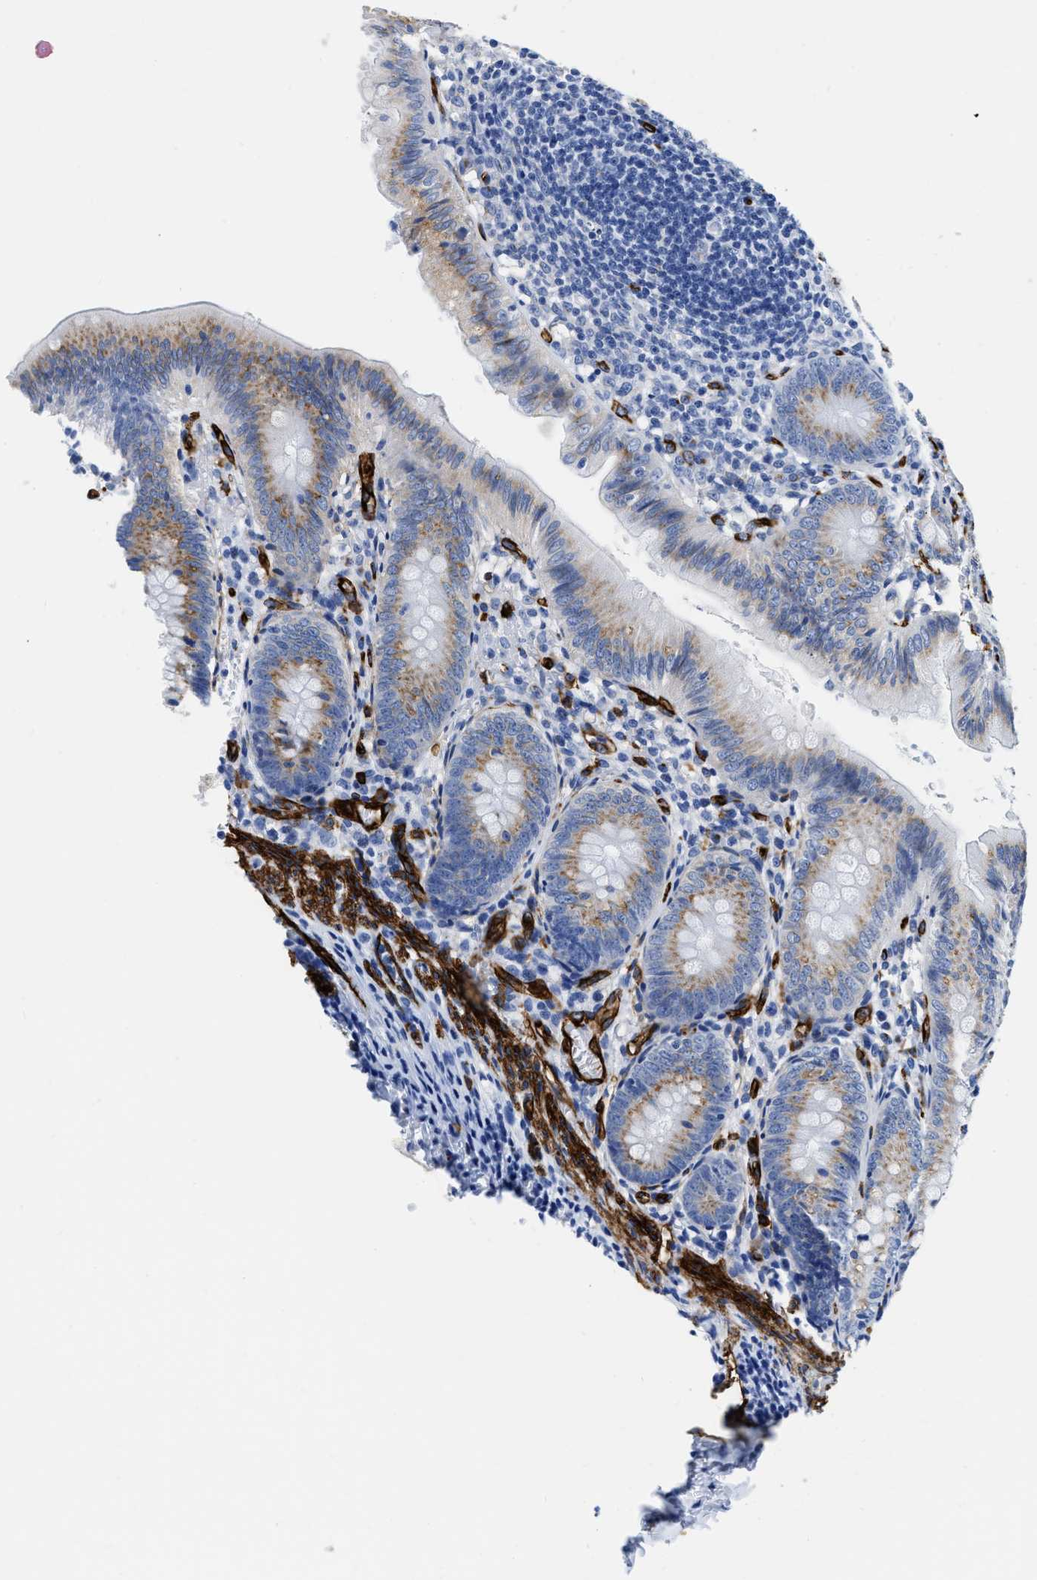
{"staining": {"intensity": "moderate", "quantity": ">75%", "location": "cytoplasmic/membranous"}, "tissue": "appendix", "cell_type": "Glandular cells", "image_type": "normal", "snomed": [{"axis": "morphology", "description": "Normal tissue, NOS"}, {"axis": "topography", "description": "Appendix"}], "caption": "Appendix stained with immunohistochemistry (IHC) reveals moderate cytoplasmic/membranous staining in about >75% of glandular cells.", "gene": "TVP23B", "patient": {"sex": "male", "age": 1}}